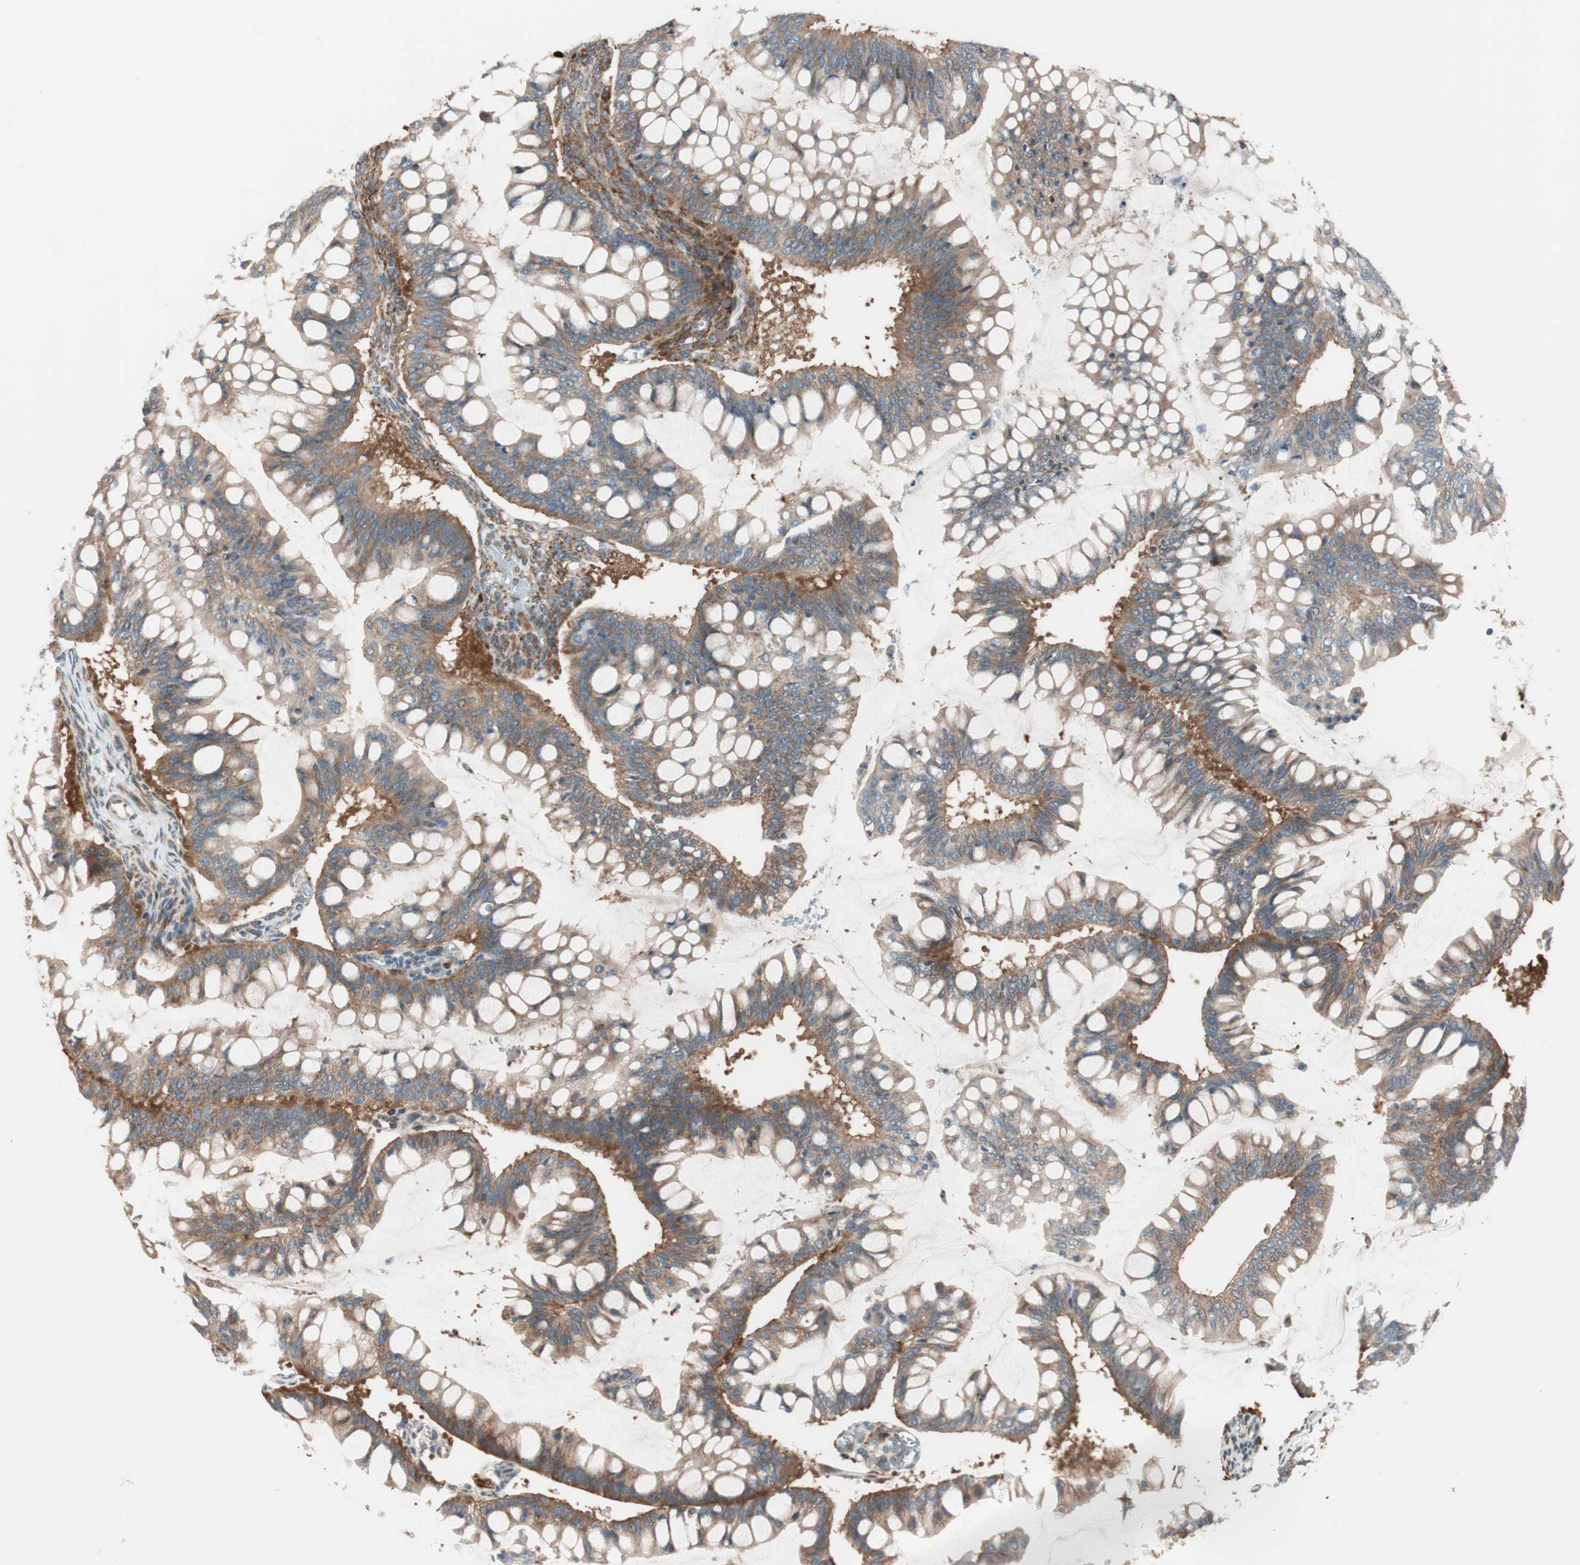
{"staining": {"intensity": "moderate", "quantity": ">75%", "location": "cytoplasmic/membranous"}, "tissue": "ovarian cancer", "cell_type": "Tumor cells", "image_type": "cancer", "snomed": [{"axis": "morphology", "description": "Cystadenocarcinoma, mucinous, NOS"}, {"axis": "topography", "description": "Ovary"}], "caption": "Brown immunohistochemical staining in human ovarian cancer (mucinous cystadenocarcinoma) demonstrates moderate cytoplasmic/membranous staining in about >75% of tumor cells.", "gene": "BIN1", "patient": {"sex": "female", "age": 73}}